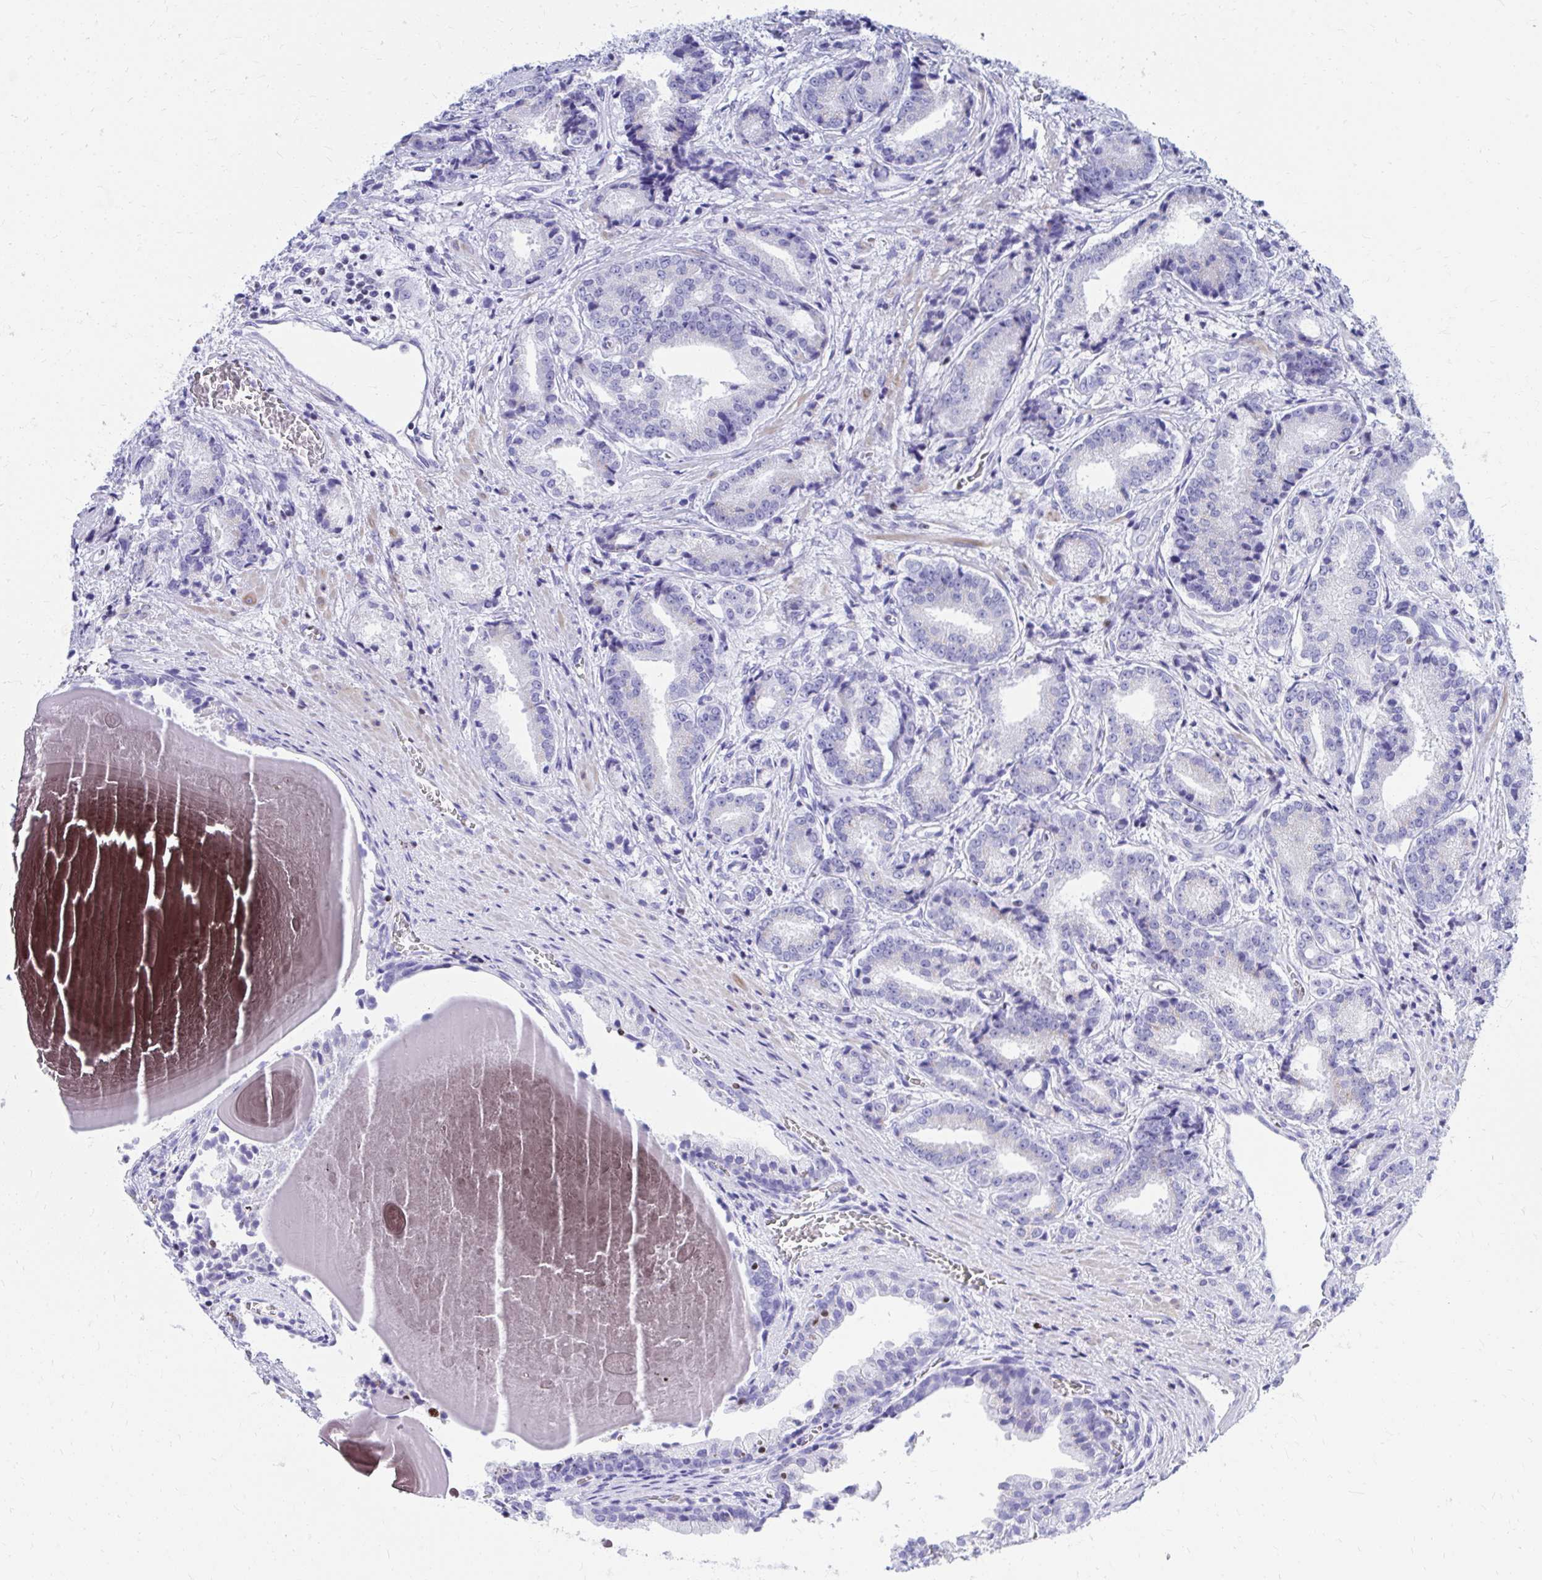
{"staining": {"intensity": "negative", "quantity": "none", "location": "none"}, "tissue": "prostate cancer", "cell_type": "Tumor cells", "image_type": "cancer", "snomed": [{"axis": "morphology", "description": "Adenocarcinoma, High grade"}, {"axis": "topography", "description": "Prostate and seminal vesicle, NOS"}], "caption": "This is an immunohistochemistry histopathology image of adenocarcinoma (high-grade) (prostate). There is no expression in tumor cells.", "gene": "RUNX3", "patient": {"sex": "male", "age": 61}}